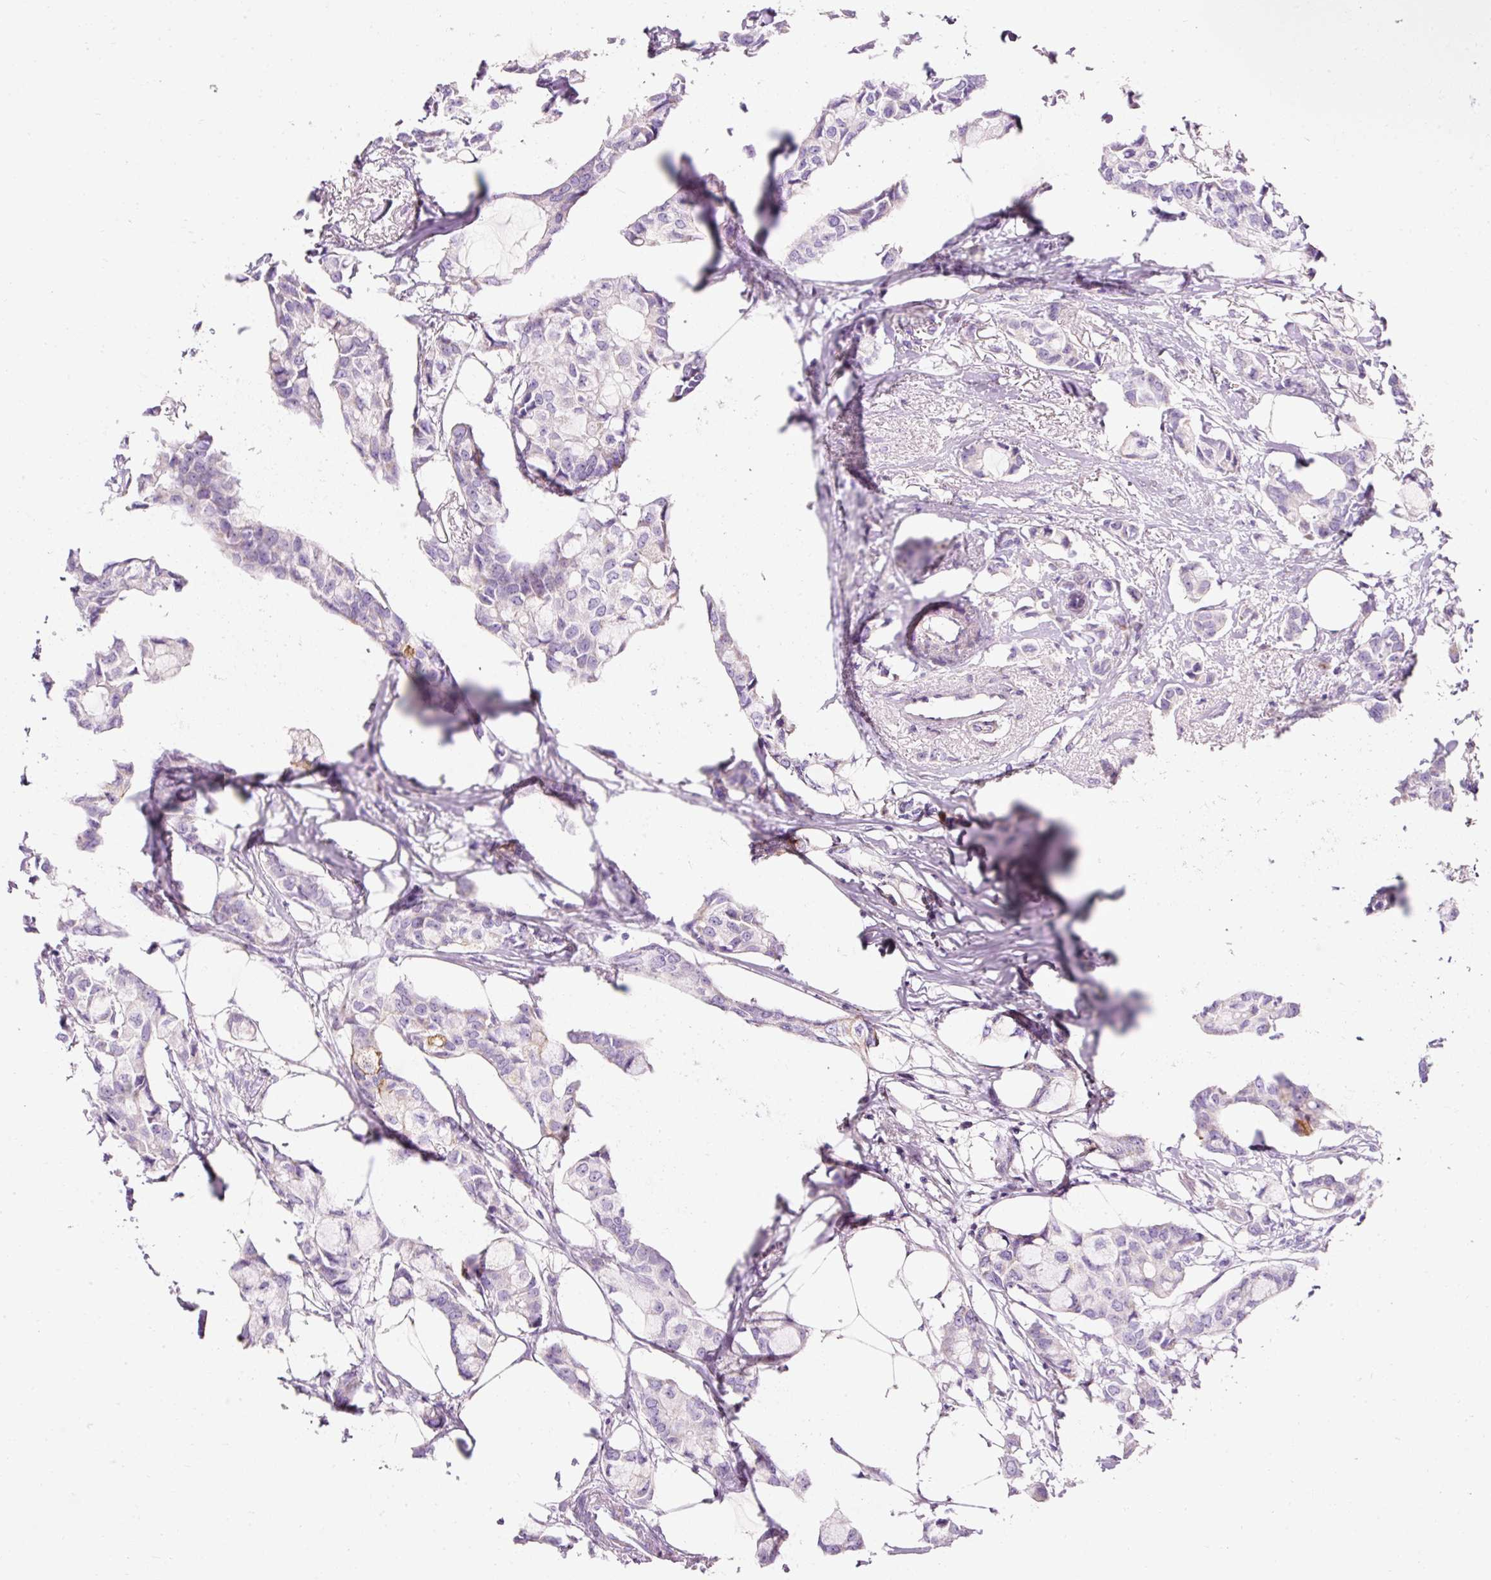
{"staining": {"intensity": "negative", "quantity": "none", "location": "none"}, "tissue": "breast cancer", "cell_type": "Tumor cells", "image_type": "cancer", "snomed": [{"axis": "morphology", "description": "Duct carcinoma"}, {"axis": "topography", "description": "Breast"}], "caption": "DAB immunohistochemical staining of human breast invasive ductal carcinoma exhibits no significant positivity in tumor cells.", "gene": "PLPP2", "patient": {"sex": "female", "age": 73}}